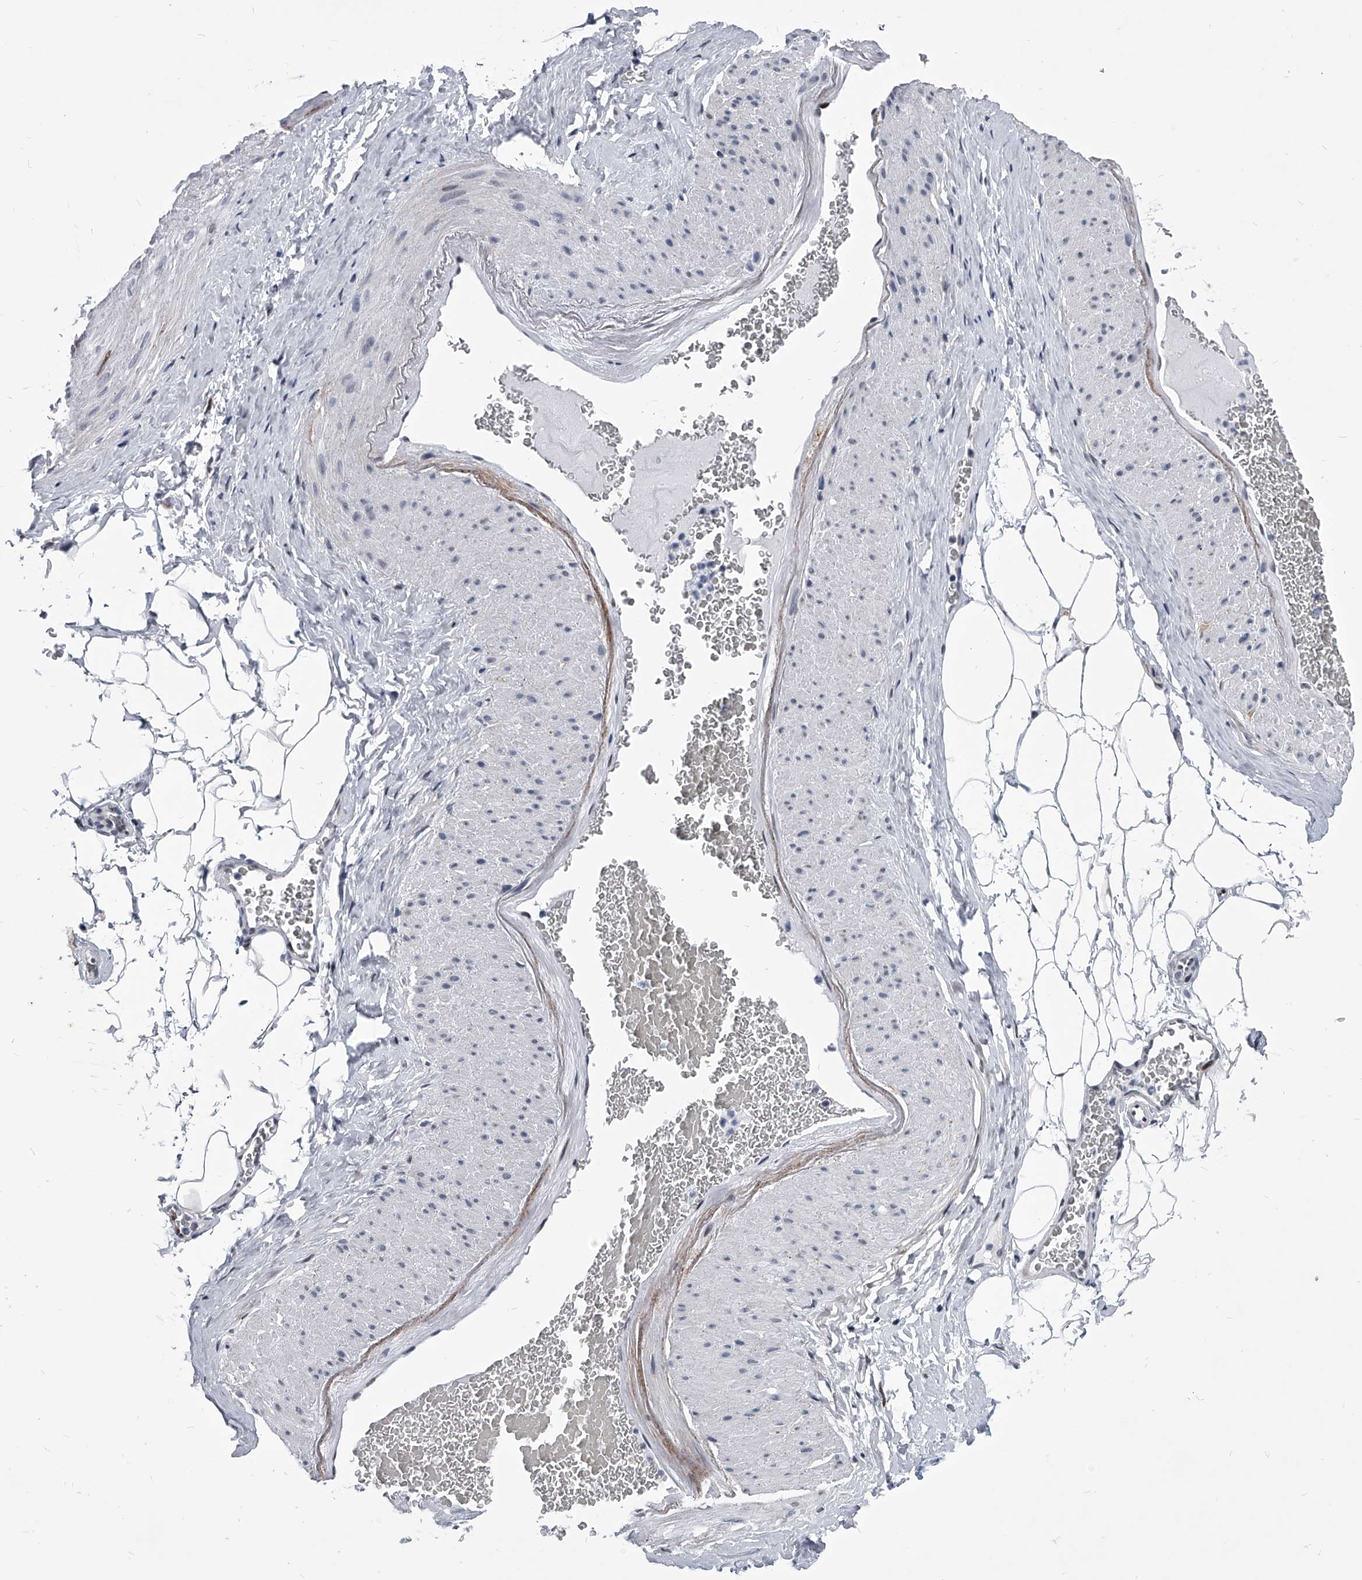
{"staining": {"intensity": "moderate", "quantity": ">75%", "location": "nuclear"}, "tissue": "adipose tissue", "cell_type": "Adipocytes", "image_type": "normal", "snomed": [{"axis": "morphology", "description": "Normal tissue, NOS"}, {"axis": "morphology", "description": "Adenocarcinoma, Low grade"}, {"axis": "topography", "description": "Prostate"}, {"axis": "topography", "description": "Peripheral nerve tissue"}], "caption": "Adipocytes demonstrate medium levels of moderate nuclear staining in approximately >75% of cells in normal adipose tissue.", "gene": "CMTR1", "patient": {"sex": "male", "age": 63}}